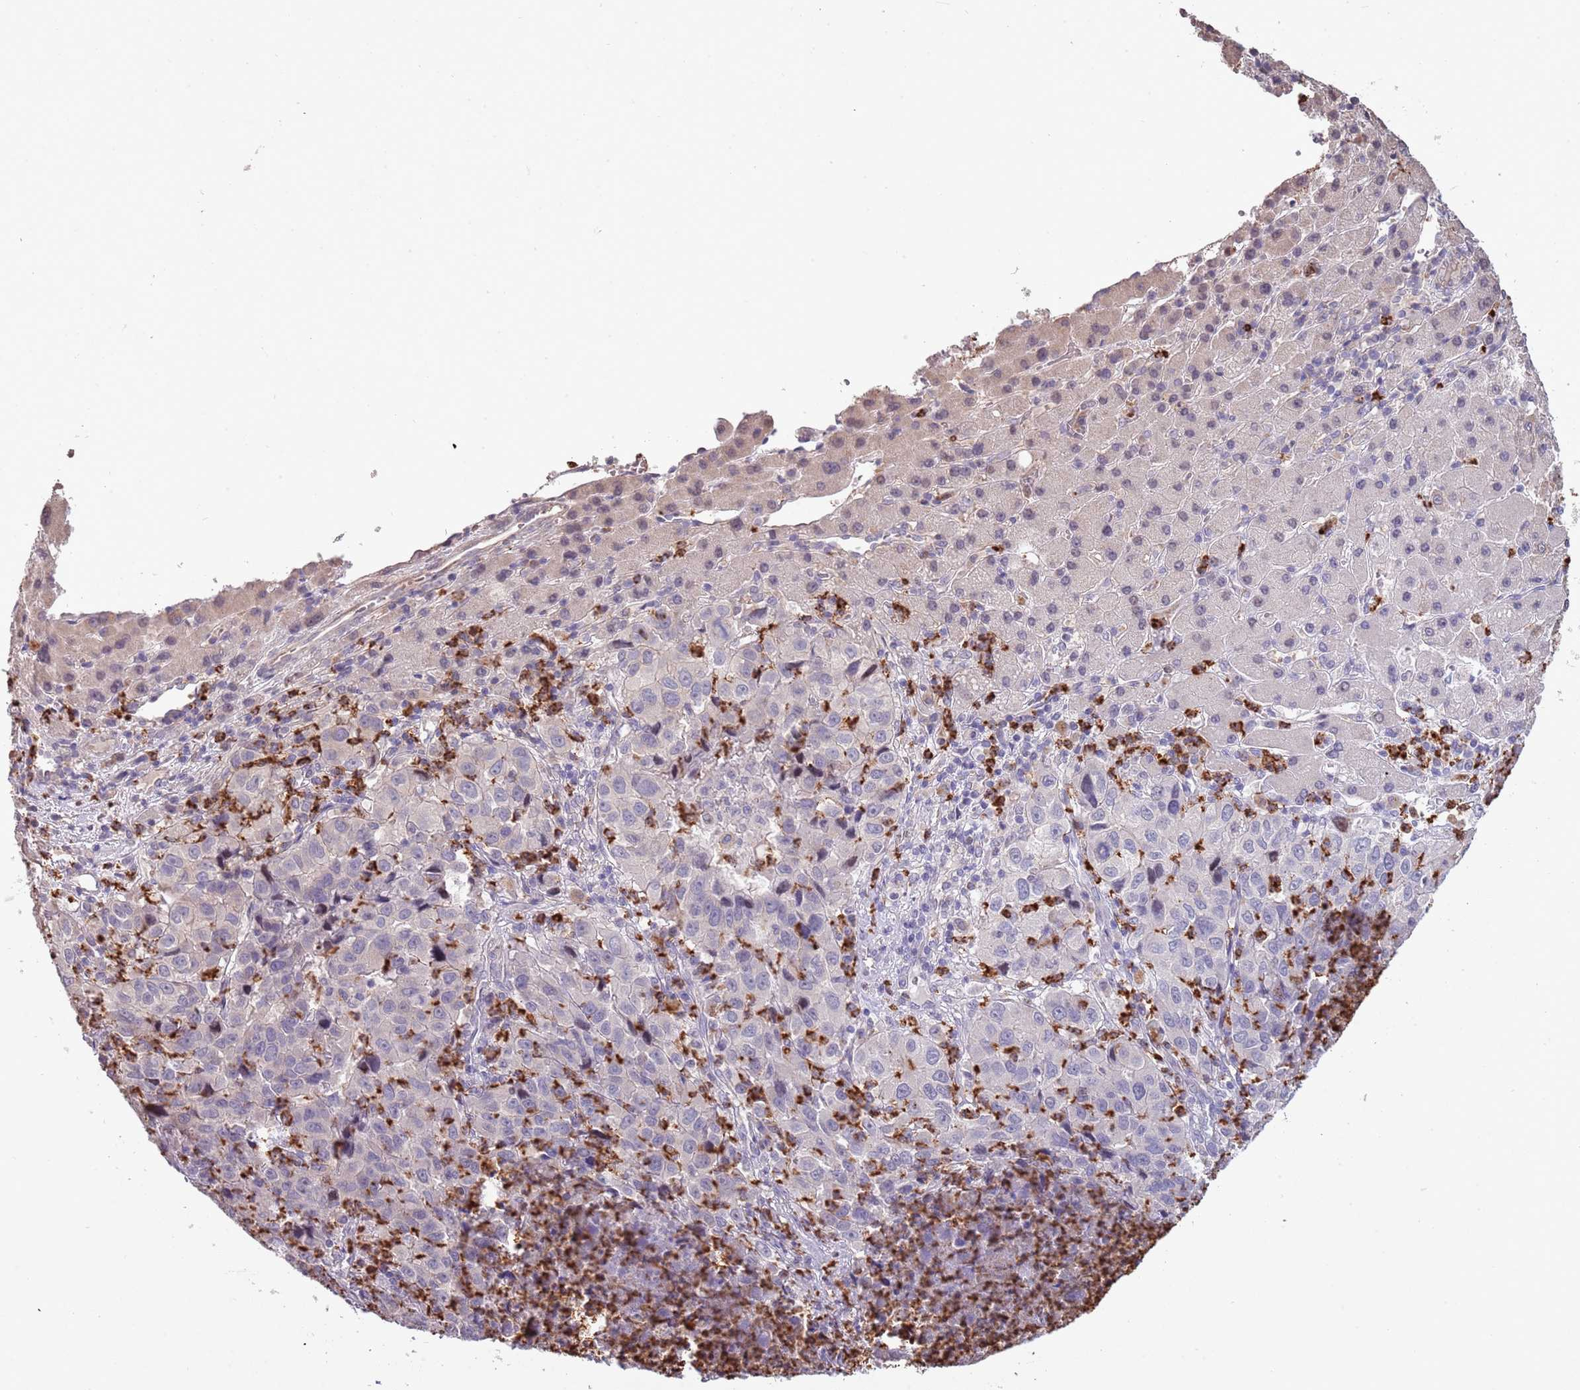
{"staining": {"intensity": "negative", "quantity": "none", "location": "none"}, "tissue": "liver cancer", "cell_type": "Tumor cells", "image_type": "cancer", "snomed": [{"axis": "morphology", "description": "Carcinoma, Hepatocellular, NOS"}, {"axis": "topography", "description": "Liver"}], "caption": "Histopathology image shows no significant protein positivity in tumor cells of liver hepatocellular carcinoma. (Brightfield microscopy of DAB (3,3'-diaminobenzidine) immunohistochemistry (IHC) at high magnification).", "gene": "P2RY13", "patient": {"sex": "male", "age": 63}}